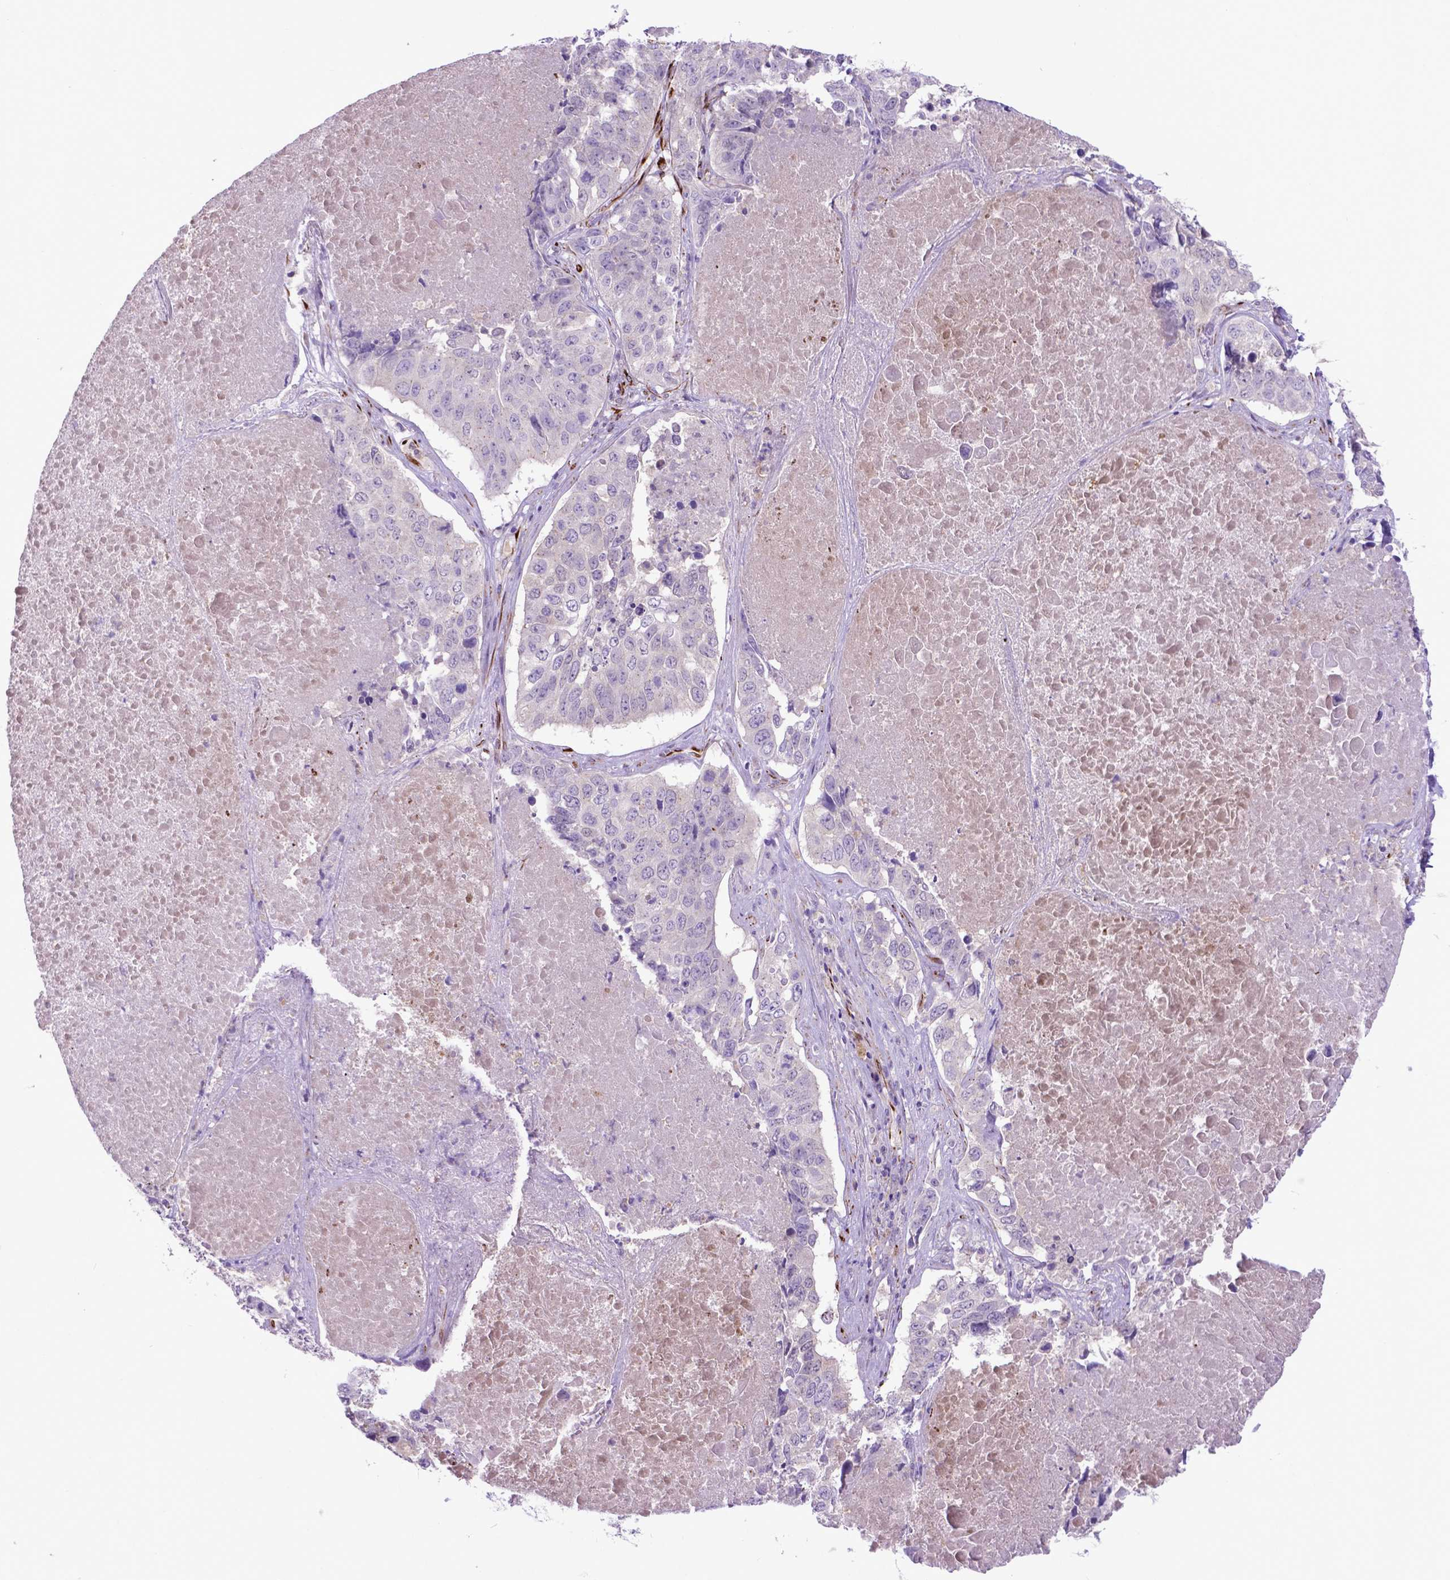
{"staining": {"intensity": "negative", "quantity": "none", "location": "none"}, "tissue": "lung cancer", "cell_type": "Tumor cells", "image_type": "cancer", "snomed": [{"axis": "morphology", "description": "Normal tissue, NOS"}, {"axis": "morphology", "description": "Squamous cell carcinoma, NOS"}, {"axis": "topography", "description": "Bronchus"}, {"axis": "topography", "description": "Lung"}], "caption": "This is an IHC micrograph of human lung cancer (squamous cell carcinoma). There is no expression in tumor cells.", "gene": "LZTR1", "patient": {"sex": "male", "age": 64}}